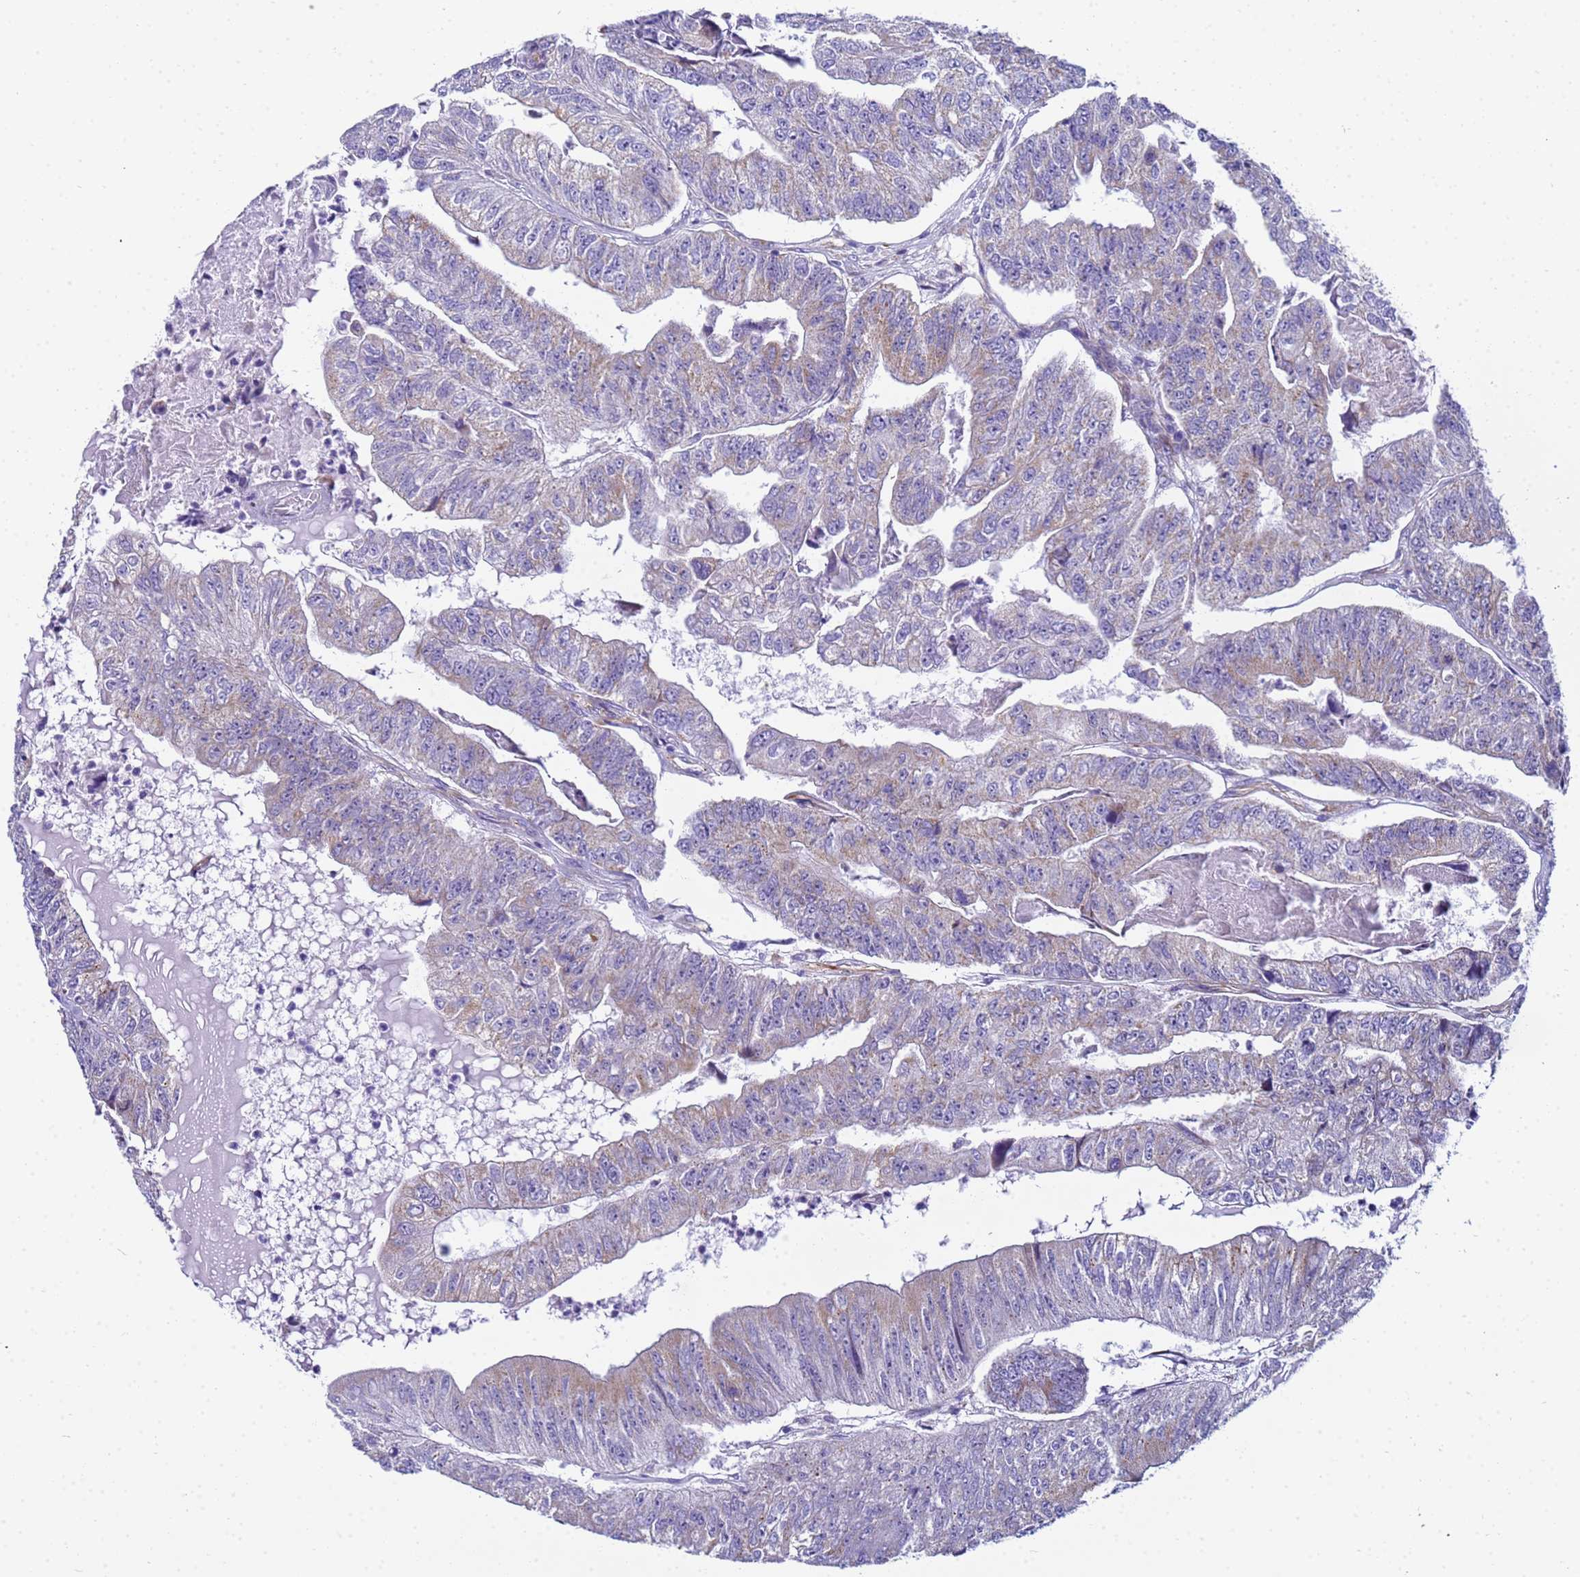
{"staining": {"intensity": "weak", "quantity": "<25%", "location": "cytoplasmic/membranous"}, "tissue": "colorectal cancer", "cell_type": "Tumor cells", "image_type": "cancer", "snomed": [{"axis": "morphology", "description": "Adenocarcinoma, NOS"}, {"axis": "topography", "description": "Colon"}], "caption": "IHC of human colorectal cancer (adenocarcinoma) demonstrates no expression in tumor cells. The staining was performed using DAB to visualize the protein expression in brown, while the nuclei were stained in blue with hematoxylin (Magnification: 20x).", "gene": "UBXN2B", "patient": {"sex": "female", "age": 67}}